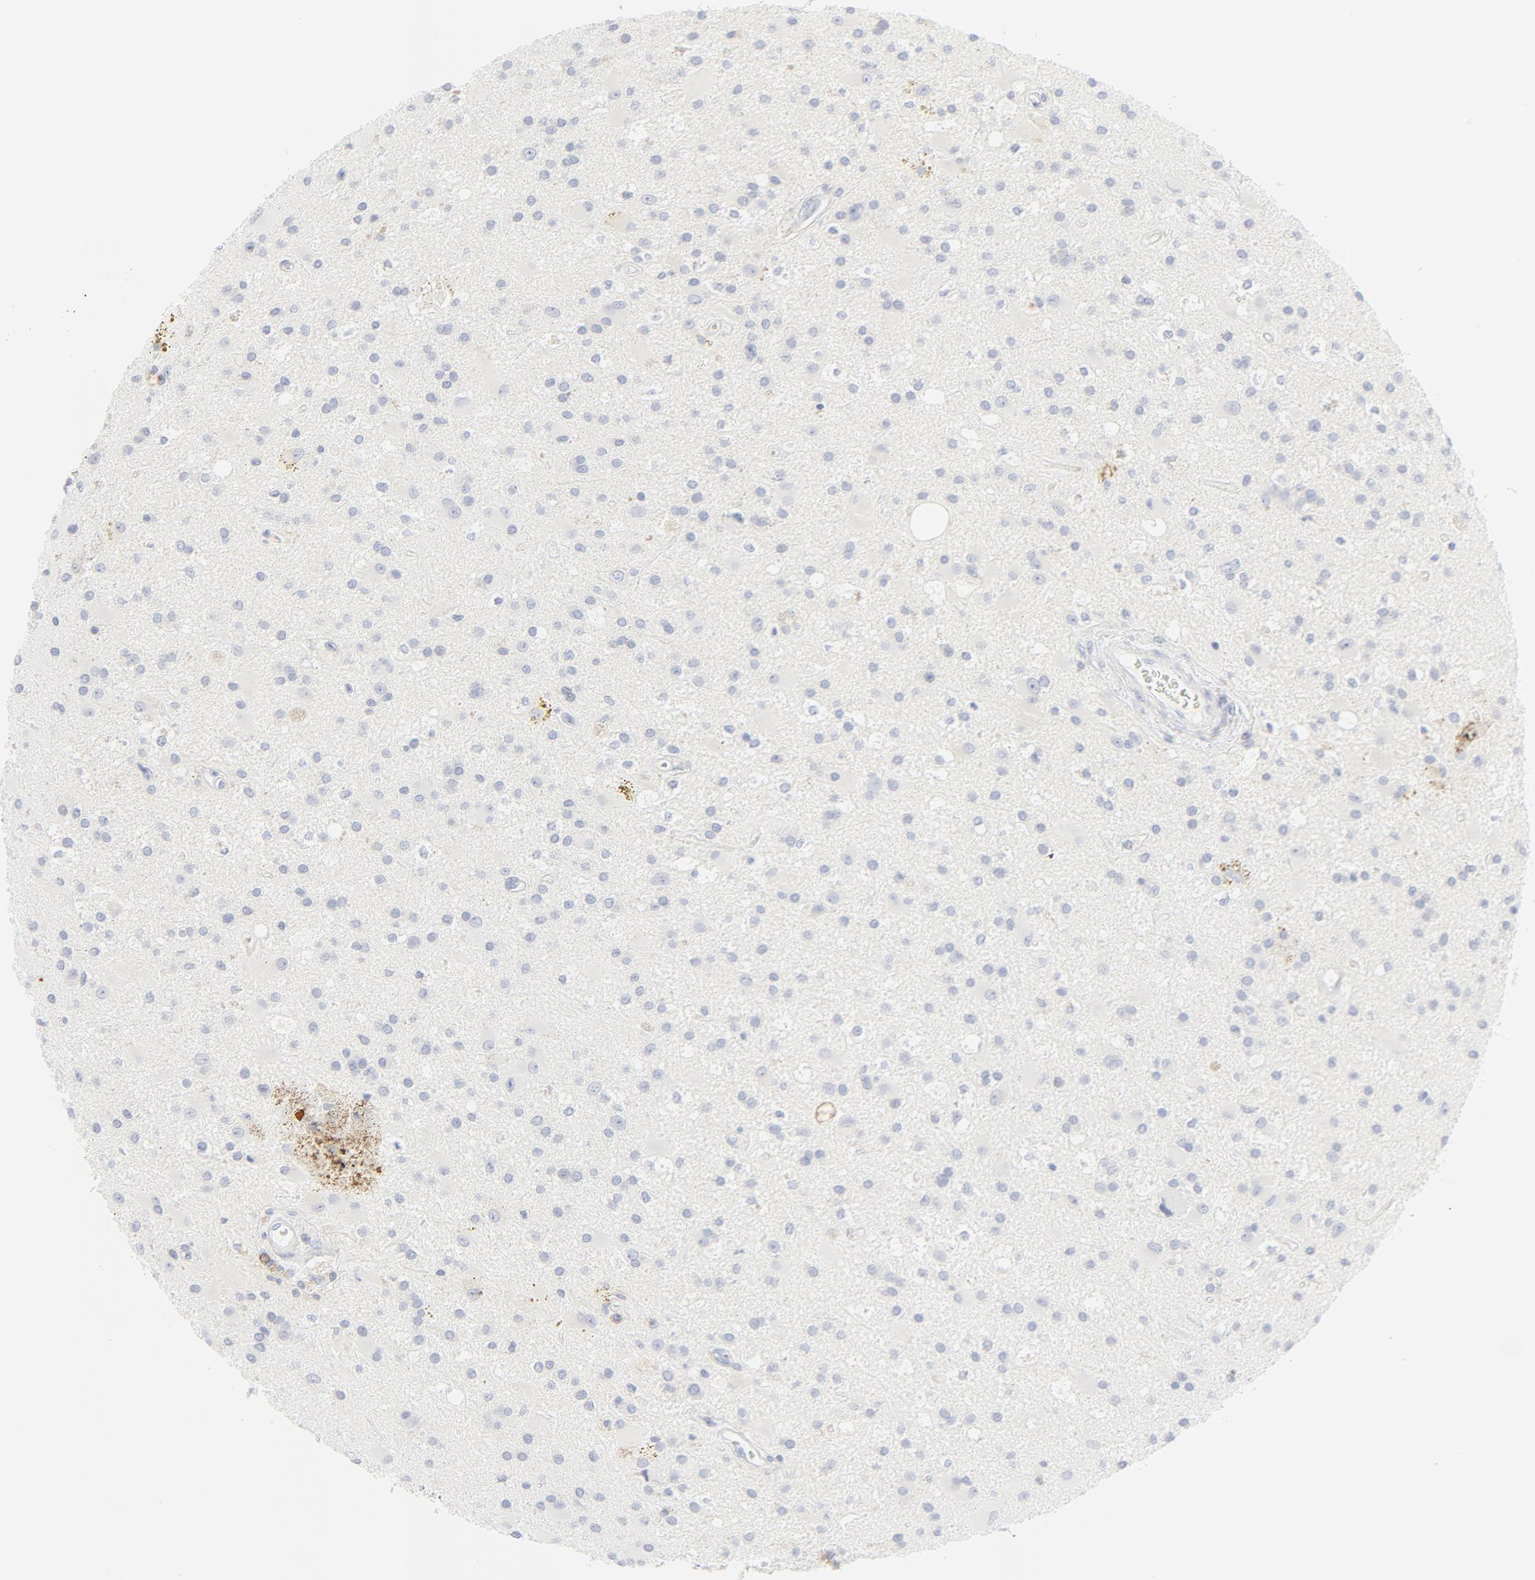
{"staining": {"intensity": "negative", "quantity": "none", "location": "none"}, "tissue": "glioma", "cell_type": "Tumor cells", "image_type": "cancer", "snomed": [{"axis": "morphology", "description": "Glioma, malignant, Low grade"}, {"axis": "topography", "description": "Brain"}], "caption": "Protein analysis of malignant glioma (low-grade) shows no significant positivity in tumor cells.", "gene": "CCR7", "patient": {"sex": "male", "age": 58}}